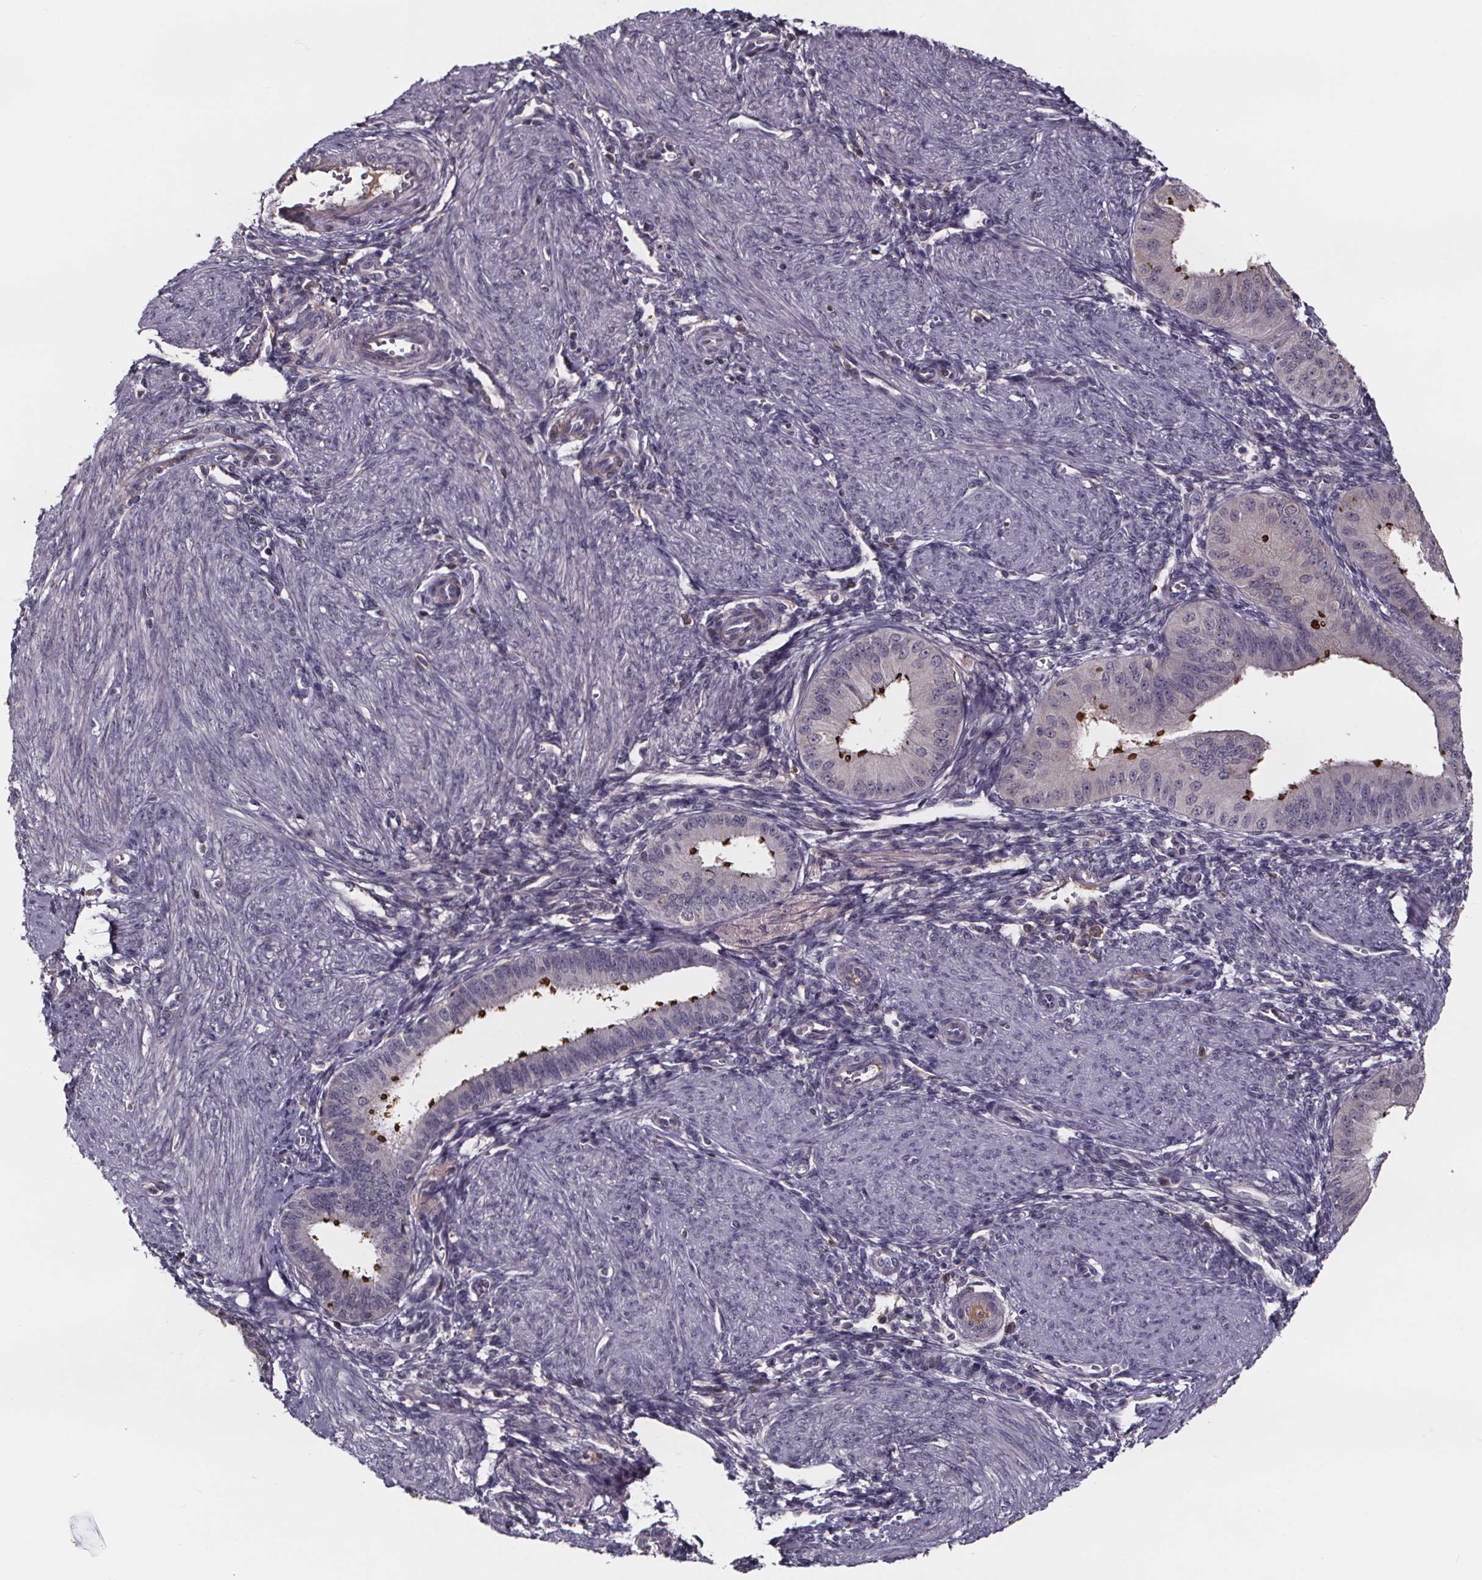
{"staining": {"intensity": "negative", "quantity": "none", "location": "none"}, "tissue": "endometrium", "cell_type": "Cells in endometrial stroma", "image_type": "normal", "snomed": [{"axis": "morphology", "description": "Normal tissue, NOS"}, {"axis": "topography", "description": "Endometrium"}], "caption": "This is an IHC image of benign endometrium. There is no expression in cells in endometrial stroma.", "gene": "NPHP4", "patient": {"sex": "female", "age": 39}}